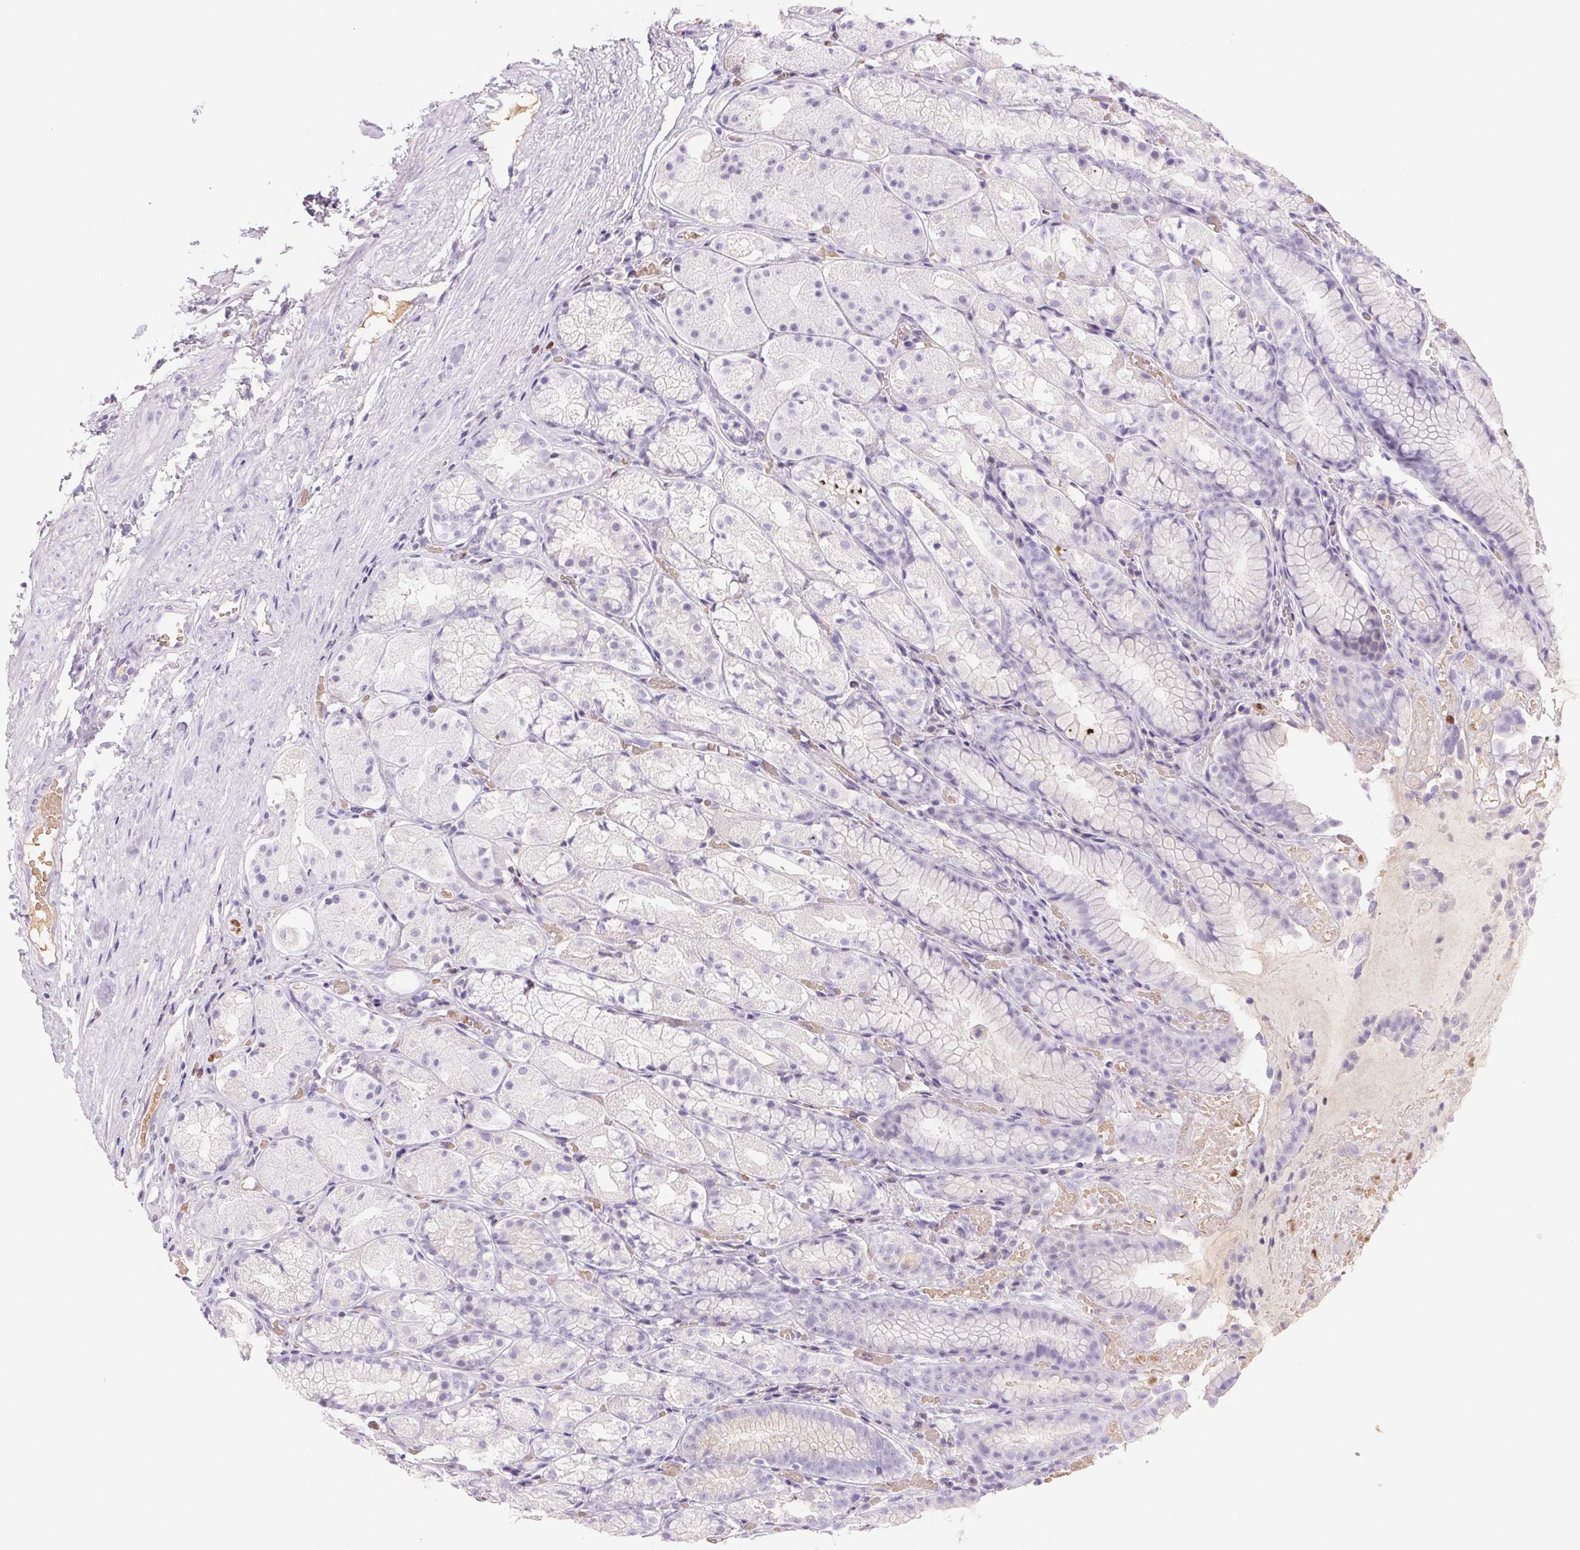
{"staining": {"intensity": "negative", "quantity": "none", "location": "none"}, "tissue": "stomach", "cell_type": "Glandular cells", "image_type": "normal", "snomed": [{"axis": "morphology", "description": "Normal tissue, NOS"}, {"axis": "topography", "description": "Stomach"}], "caption": "High power microscopy histopathology image of an immunohistochemistry histopathology image of unremarkable stomach, revealing no significant positivity in glandular cells. (DAB (3,3'-diaminobenzidine) immunohistochemistry with hematoxylin counter stain).", "gene": "PADI4", "patient": {"sex": "male", "age": 70}}